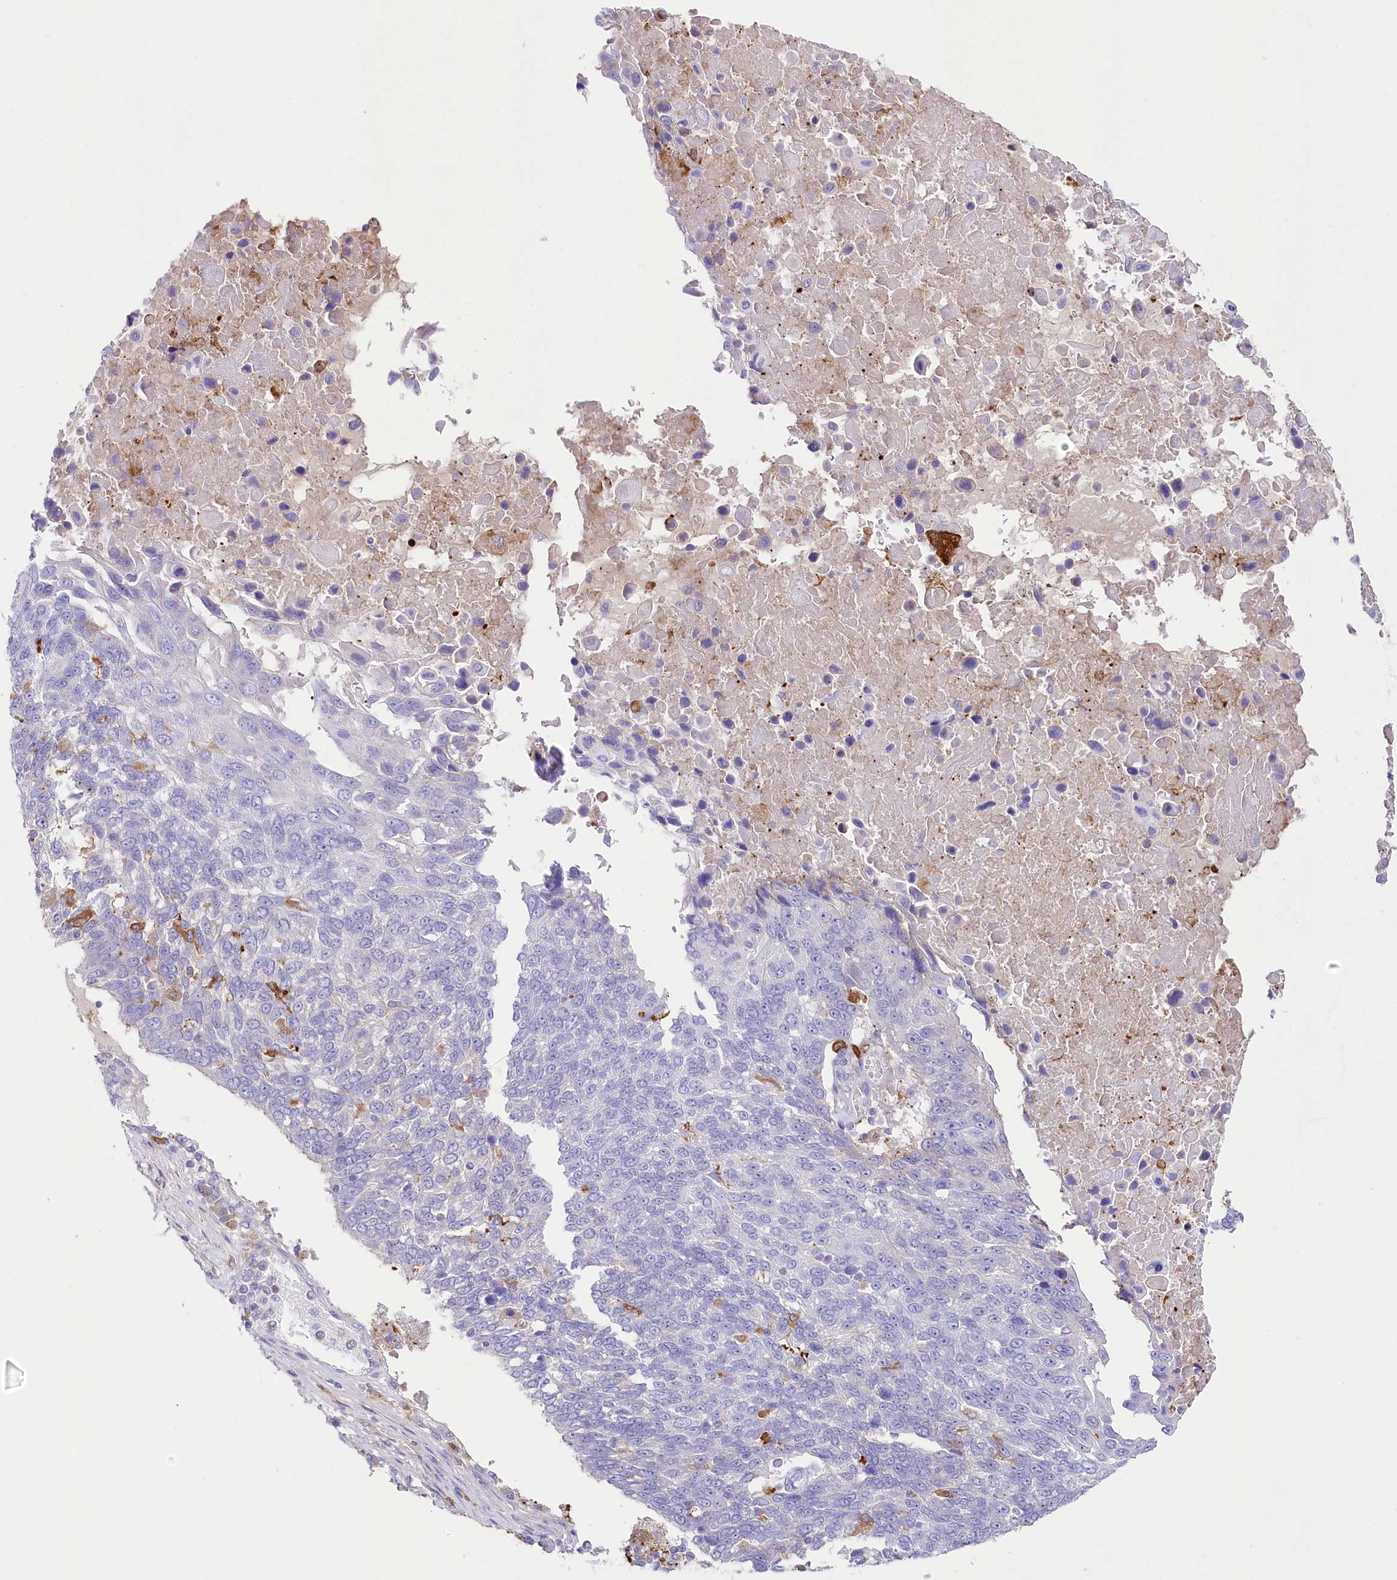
{"staining": {"intensity": "negative", "quantity": "none", "location": "none"}, "tissue": "lung cancer", "cell_type": "Tumor cells", "image_type": "cancer", "snomed": [{"axis": "morphology", "description": "Squamous cell carcinoma, NOS"}, {"axis": "topography", "description": "Lung"}], "caption": "Tumor cells are negative for brown protein staining in lung squamous cell carcinoma.", "gene": "DNAJC19", "patient": {"sex": "male", "age": 66}}